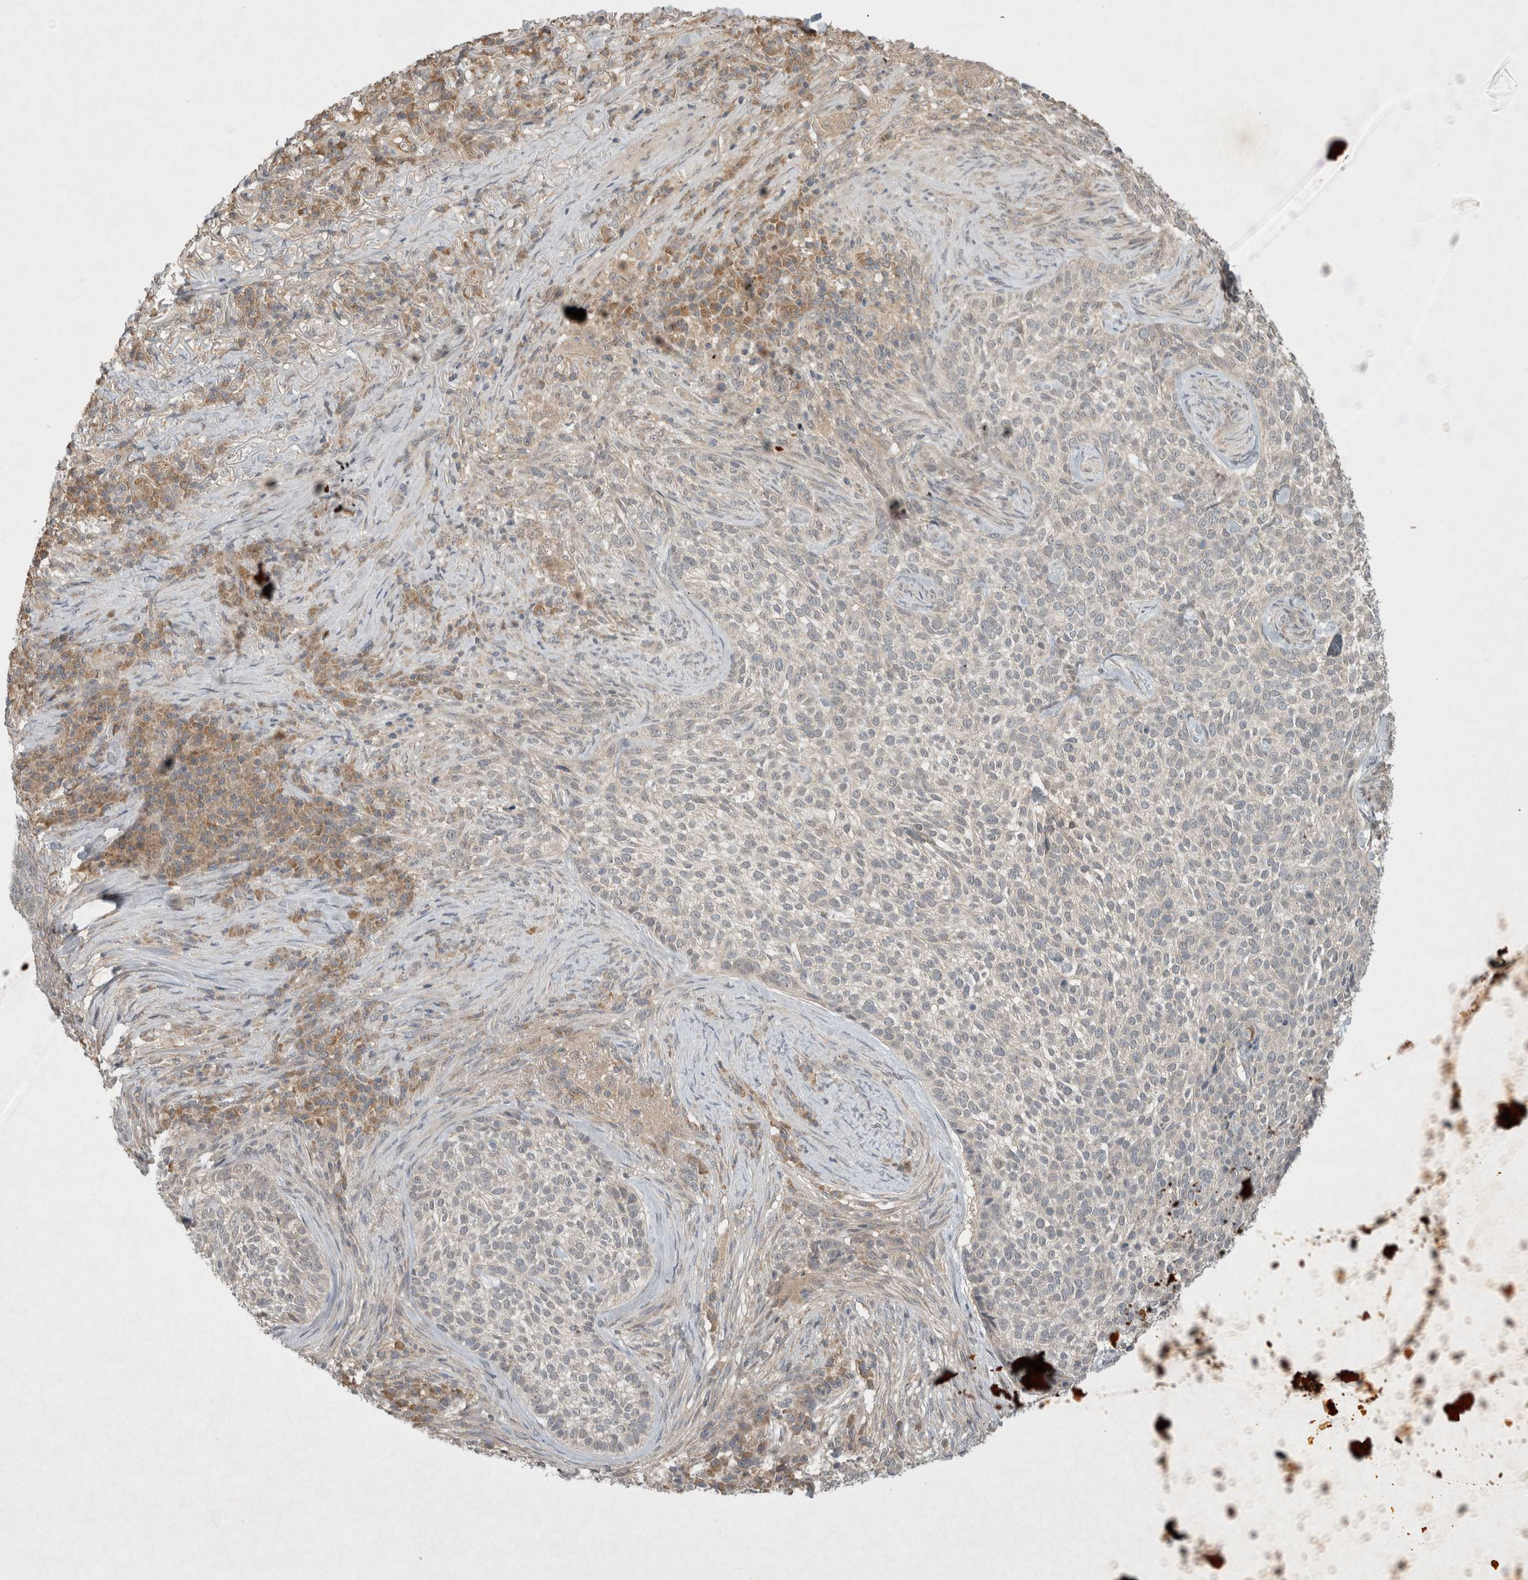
{"staining": {"intensity": "weak", "quantity": "<25%", "location": "cytoplasmic/membranous"}, "tissue": "skin cancer", "cell_type": "Tumor cells", "image_type": "cancer", "snomed": [{"axis": "morphology", "description": "Basal cell carcinoma"}, {"axis": "topography", "description": "Skin"}], "caption": "Tumor cells are negative for protein expression in human skin cancer (basal cell carcinoma).", "gene": "LOXL2", "patient": {"sex": "female", "age": 64}}